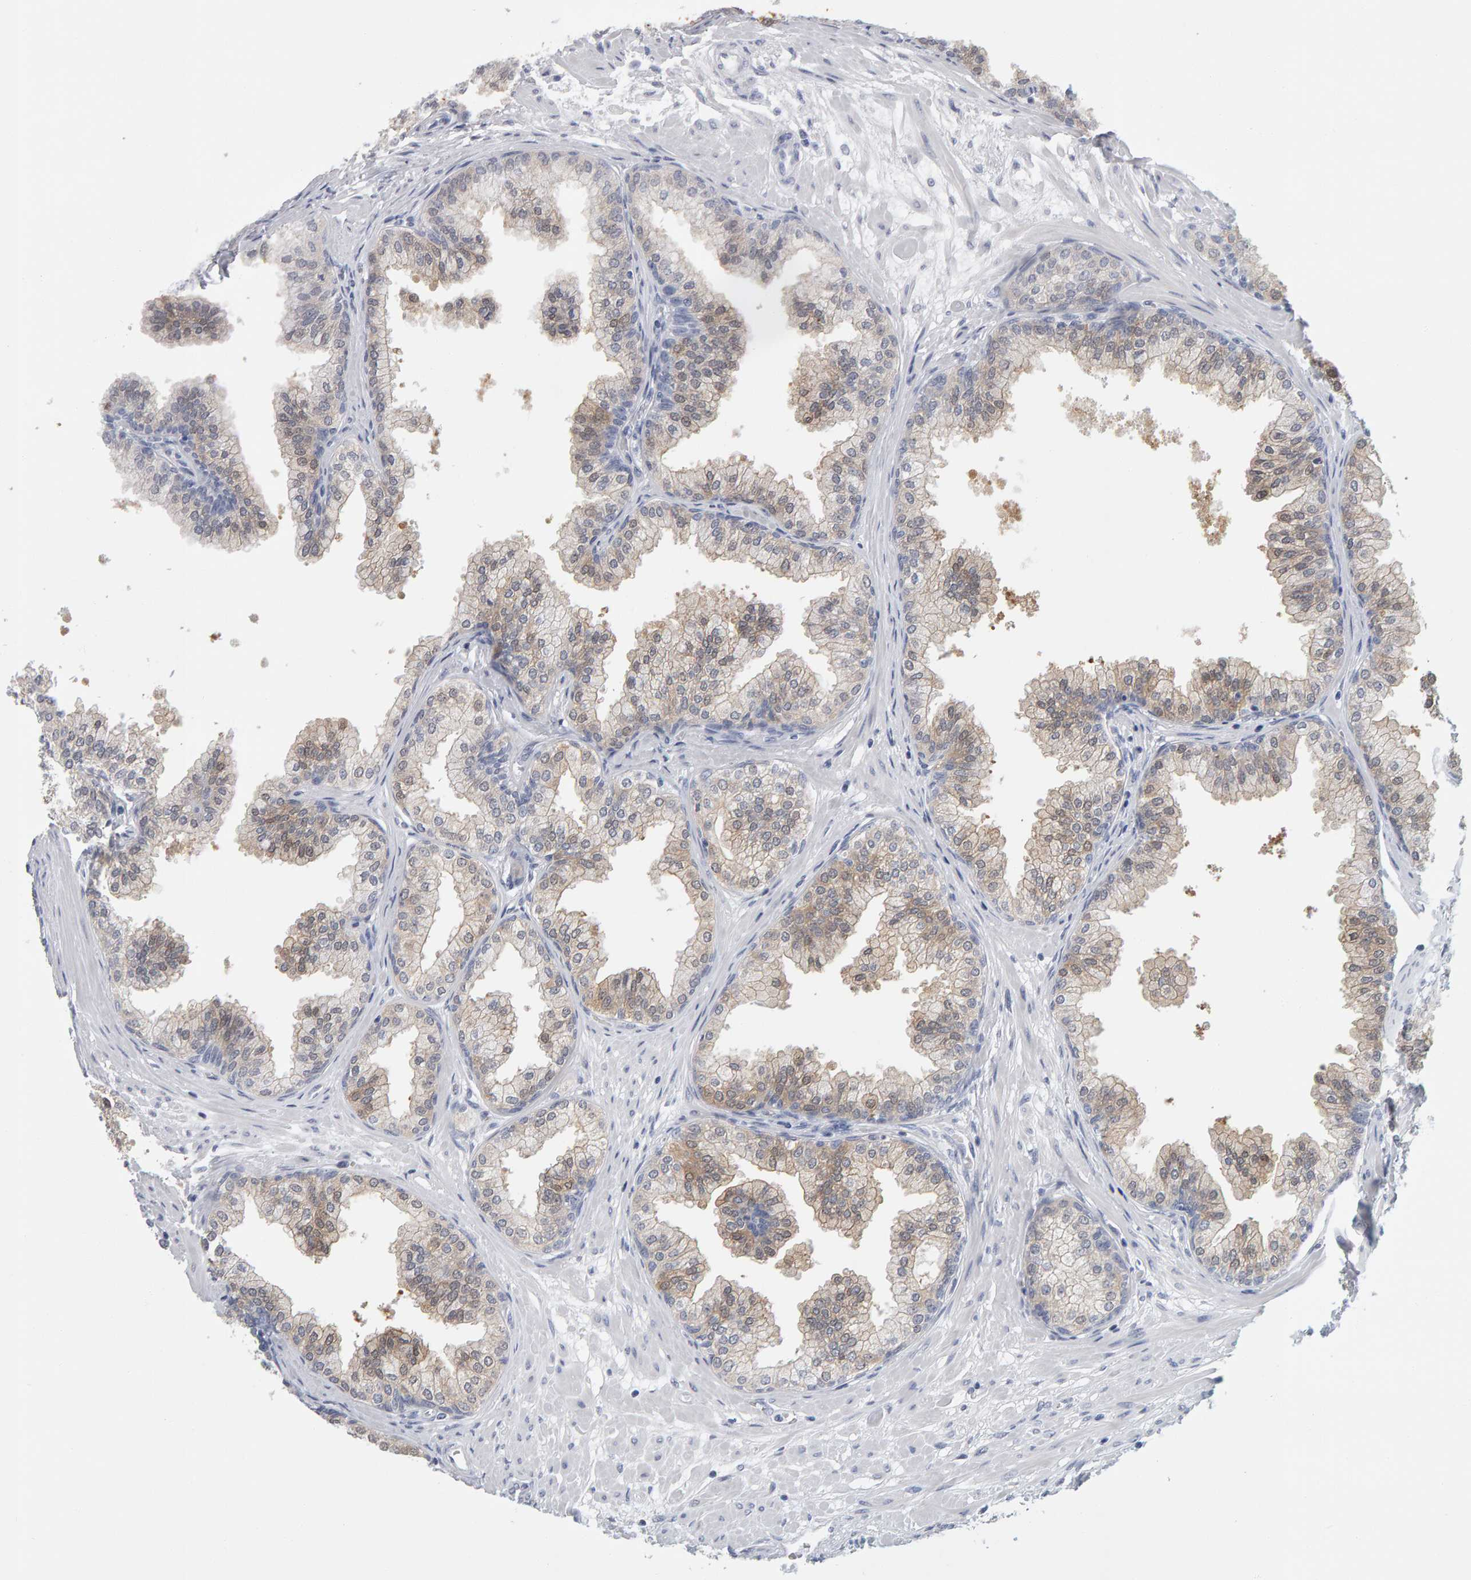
{"staining": {"intensity": "weak", "quantity": ">75%", "location": "cytoplasmic/membranous"}, "tissue": "prostate", "cell_type": "Glandular cells", "image_type": "normal", "snomed": [{"axis": "morphology", "description": "Normal tissue, NOS"}, {"axis": "morphology", "description": "Urothelial carcinoma, Low grade"}, {"axis": "topography", "description": "Urinary bladder"}, {"axis": "topography", "description": "Prostate"}], "caption": "Prostate stained with DAB IHC reveals low levels of weak cytoplasmic/membranous expression in approximately >75% of glandular cells. The protein of interest is shown in brown color, while the nuclei are stained blue.", "gene": "CTH", "patient": {"sex": "male", "age": 60}}